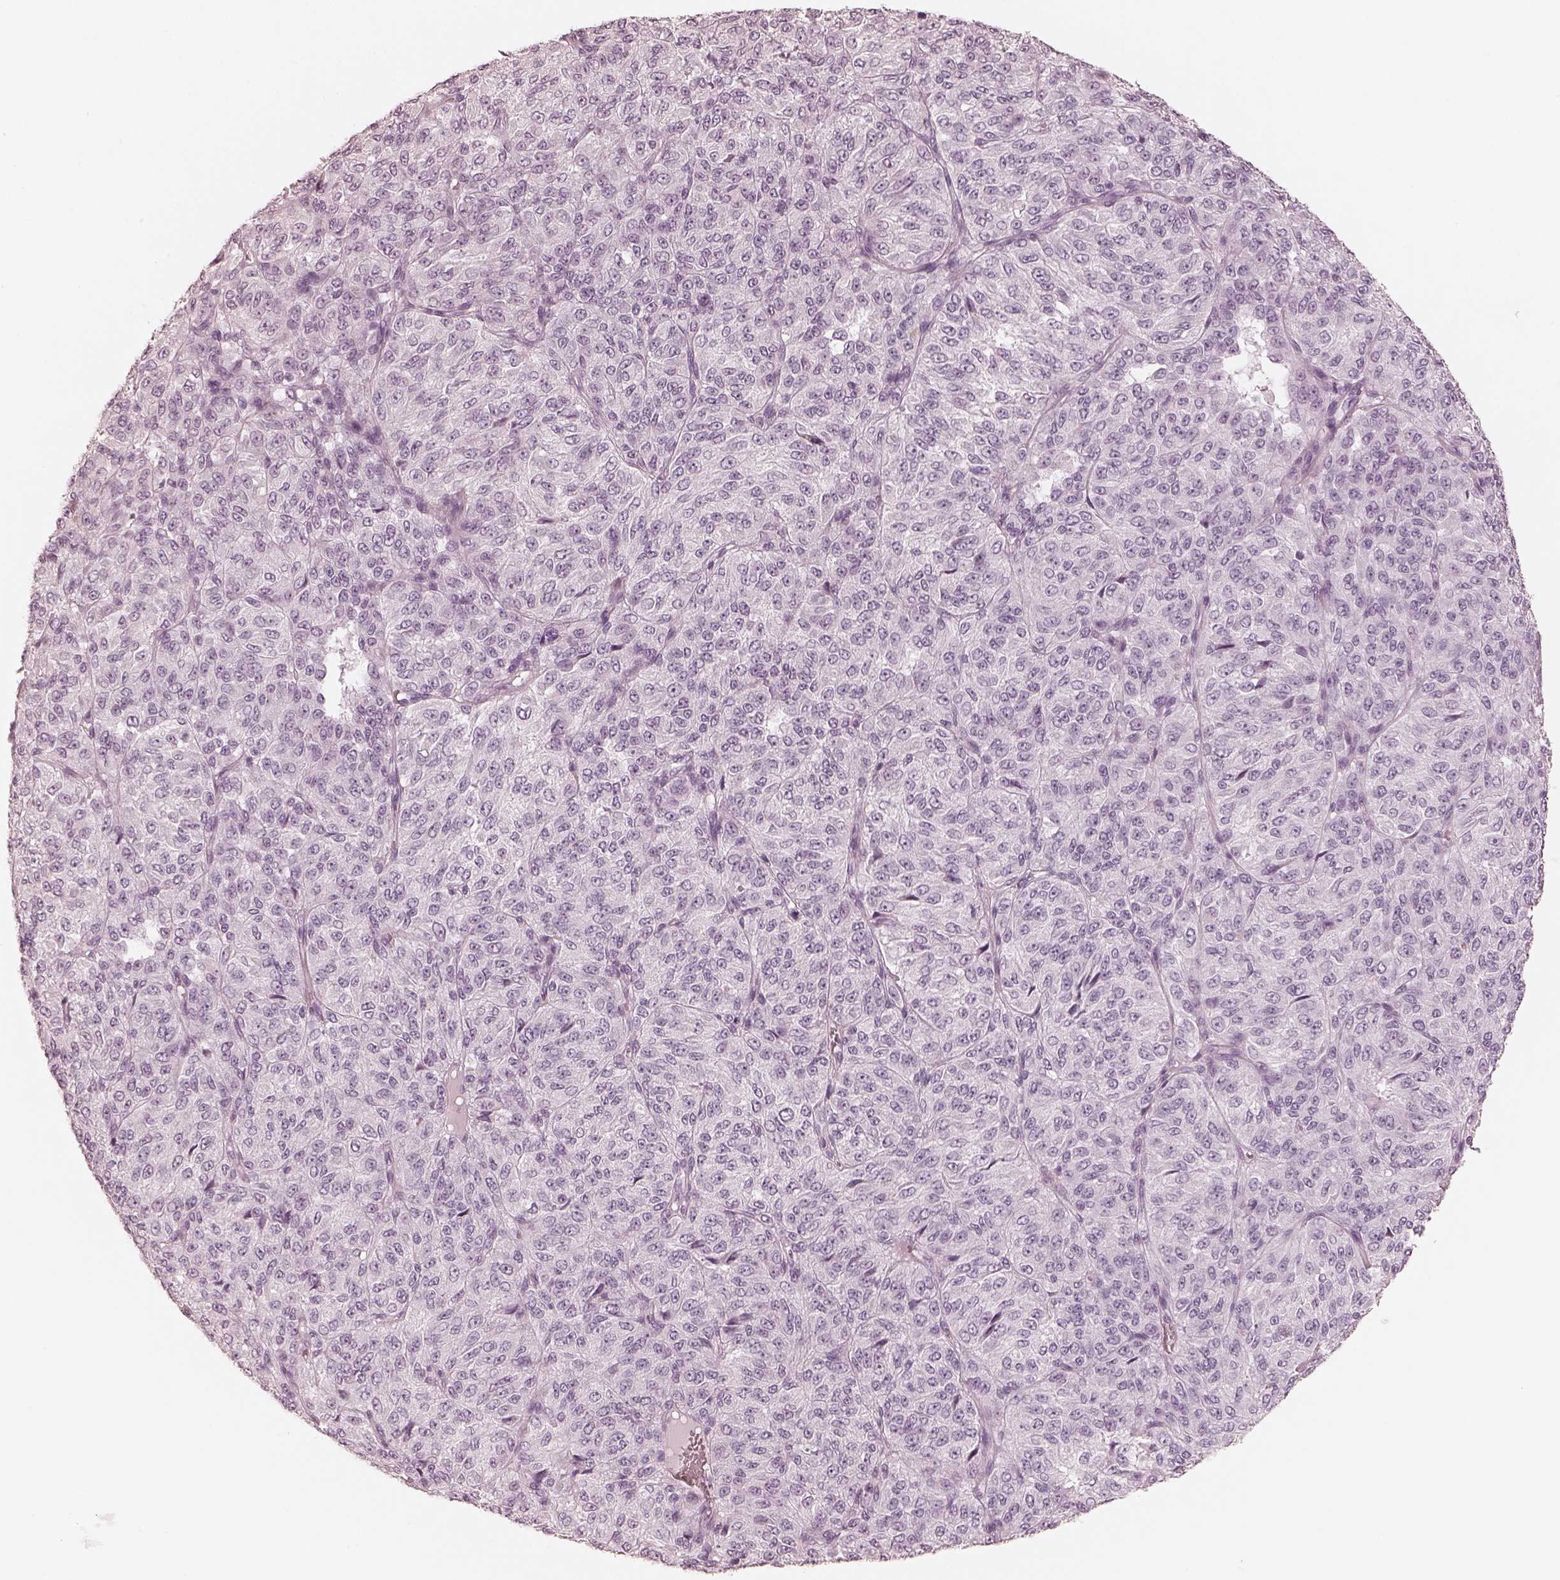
{"staining": {"intensity": "negative", "quantity": "none", "location": "none"}, "tissue": "melanoma", "cell_type": "Tumor cells", "image_type": "cancer", "snomed": [{"axis": "morphology", "description": "Malignant melanoma, Metastatic site"}, {"axis": "topography", "description": "Brain"}], "caption": "Human melanoma stained for a protein using IHC exhibits no staining in tumor cells.", "gene": "CALR3", "patient": {"sex": "female", "age": 56}}